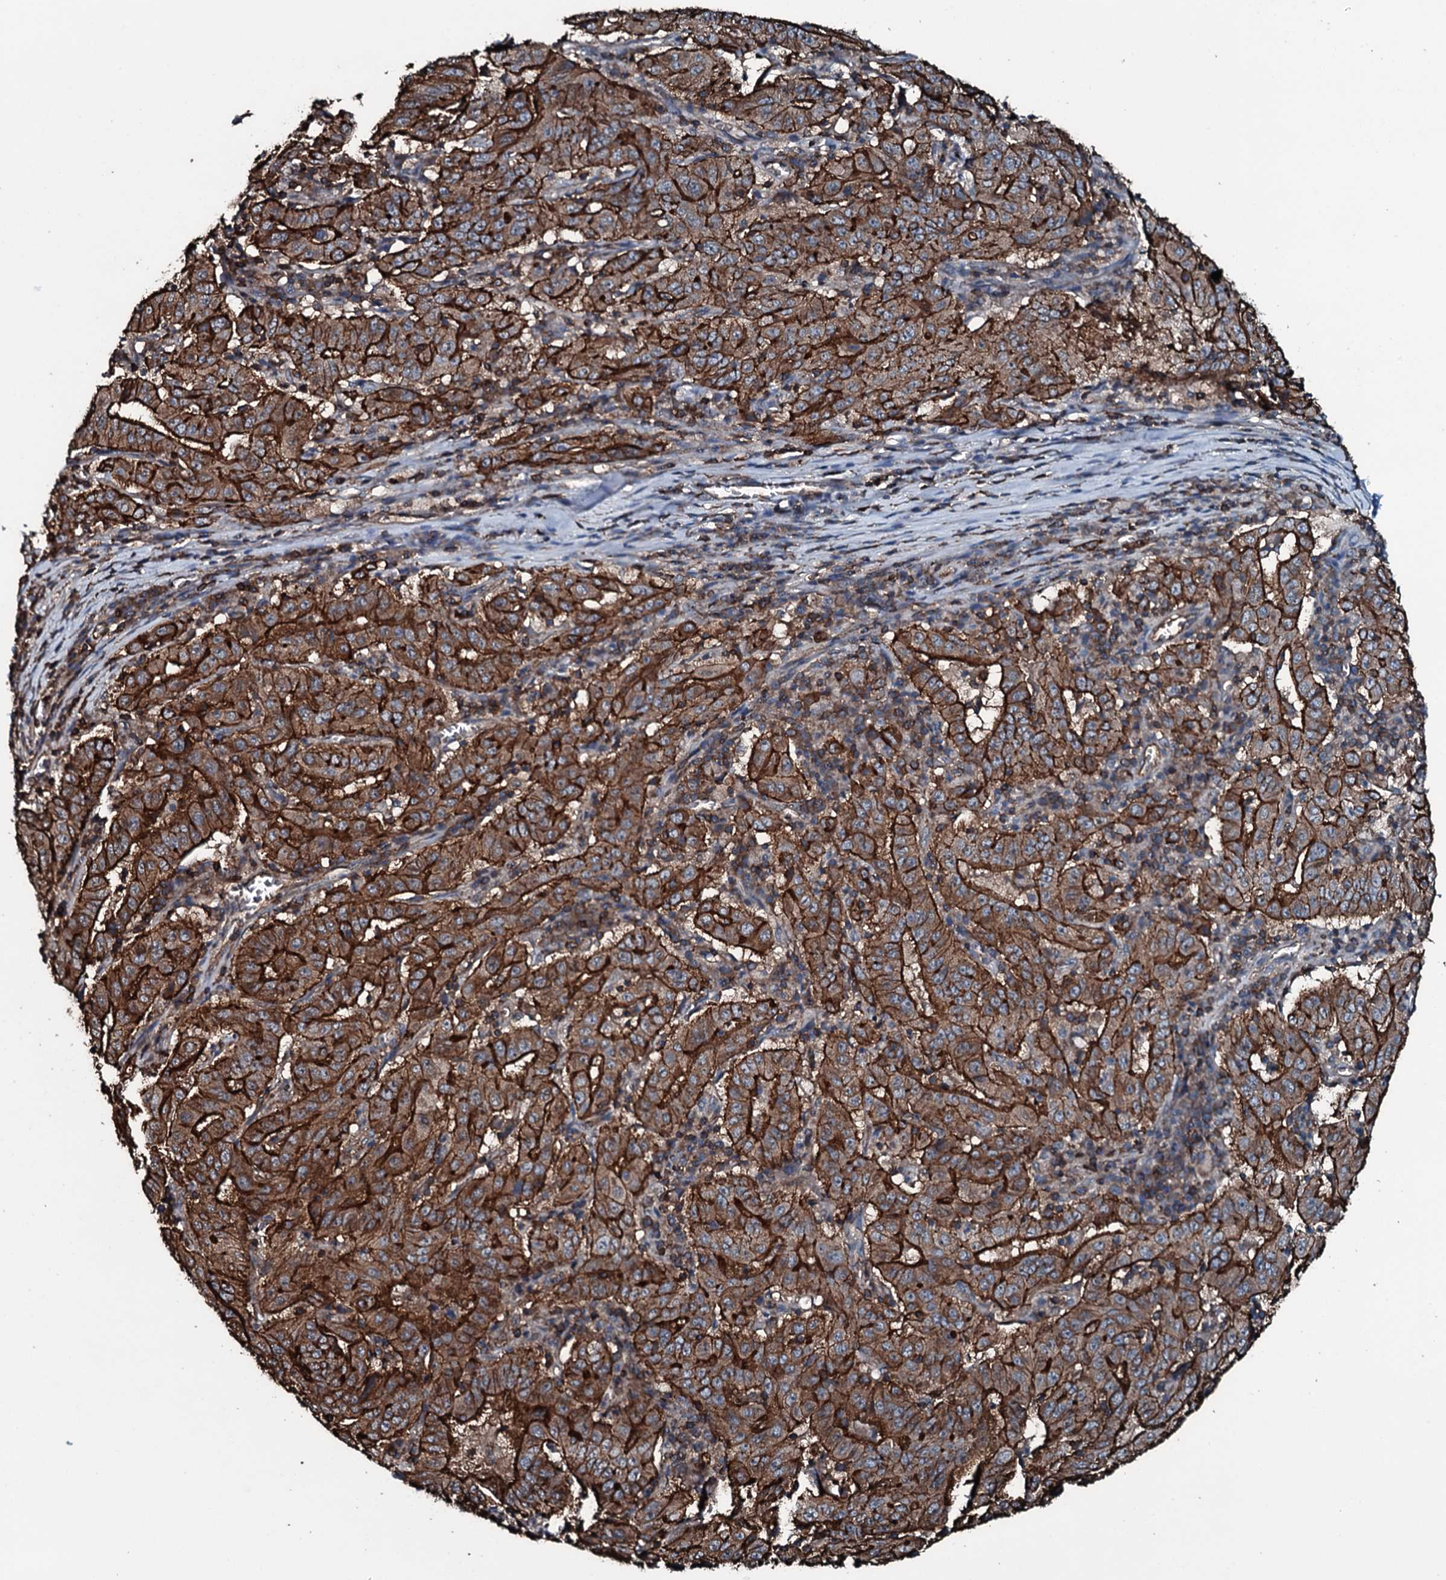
{"staining": {"intensity": "strong", "quantity": ">75%", "location": "cytoplasmic/membranous"}, "tissue": "pancreatic cancer", "cell_type": "Tumor cells", "image_type": "cancer", "snomed": [{"axis": "morphology", "description": "Adenocarcinoma, NOS"}, {"axis": "topography", "description": "Pancreas"}], "caption": "Brown immunohistochemical staining in human pancreatic cancer demonstrates strong cytoplasmic/membranous positivity in approximately >75% of tumor cells.", "gene": "SLC25A38", "patient": {"sex": "male", "age": 63}}